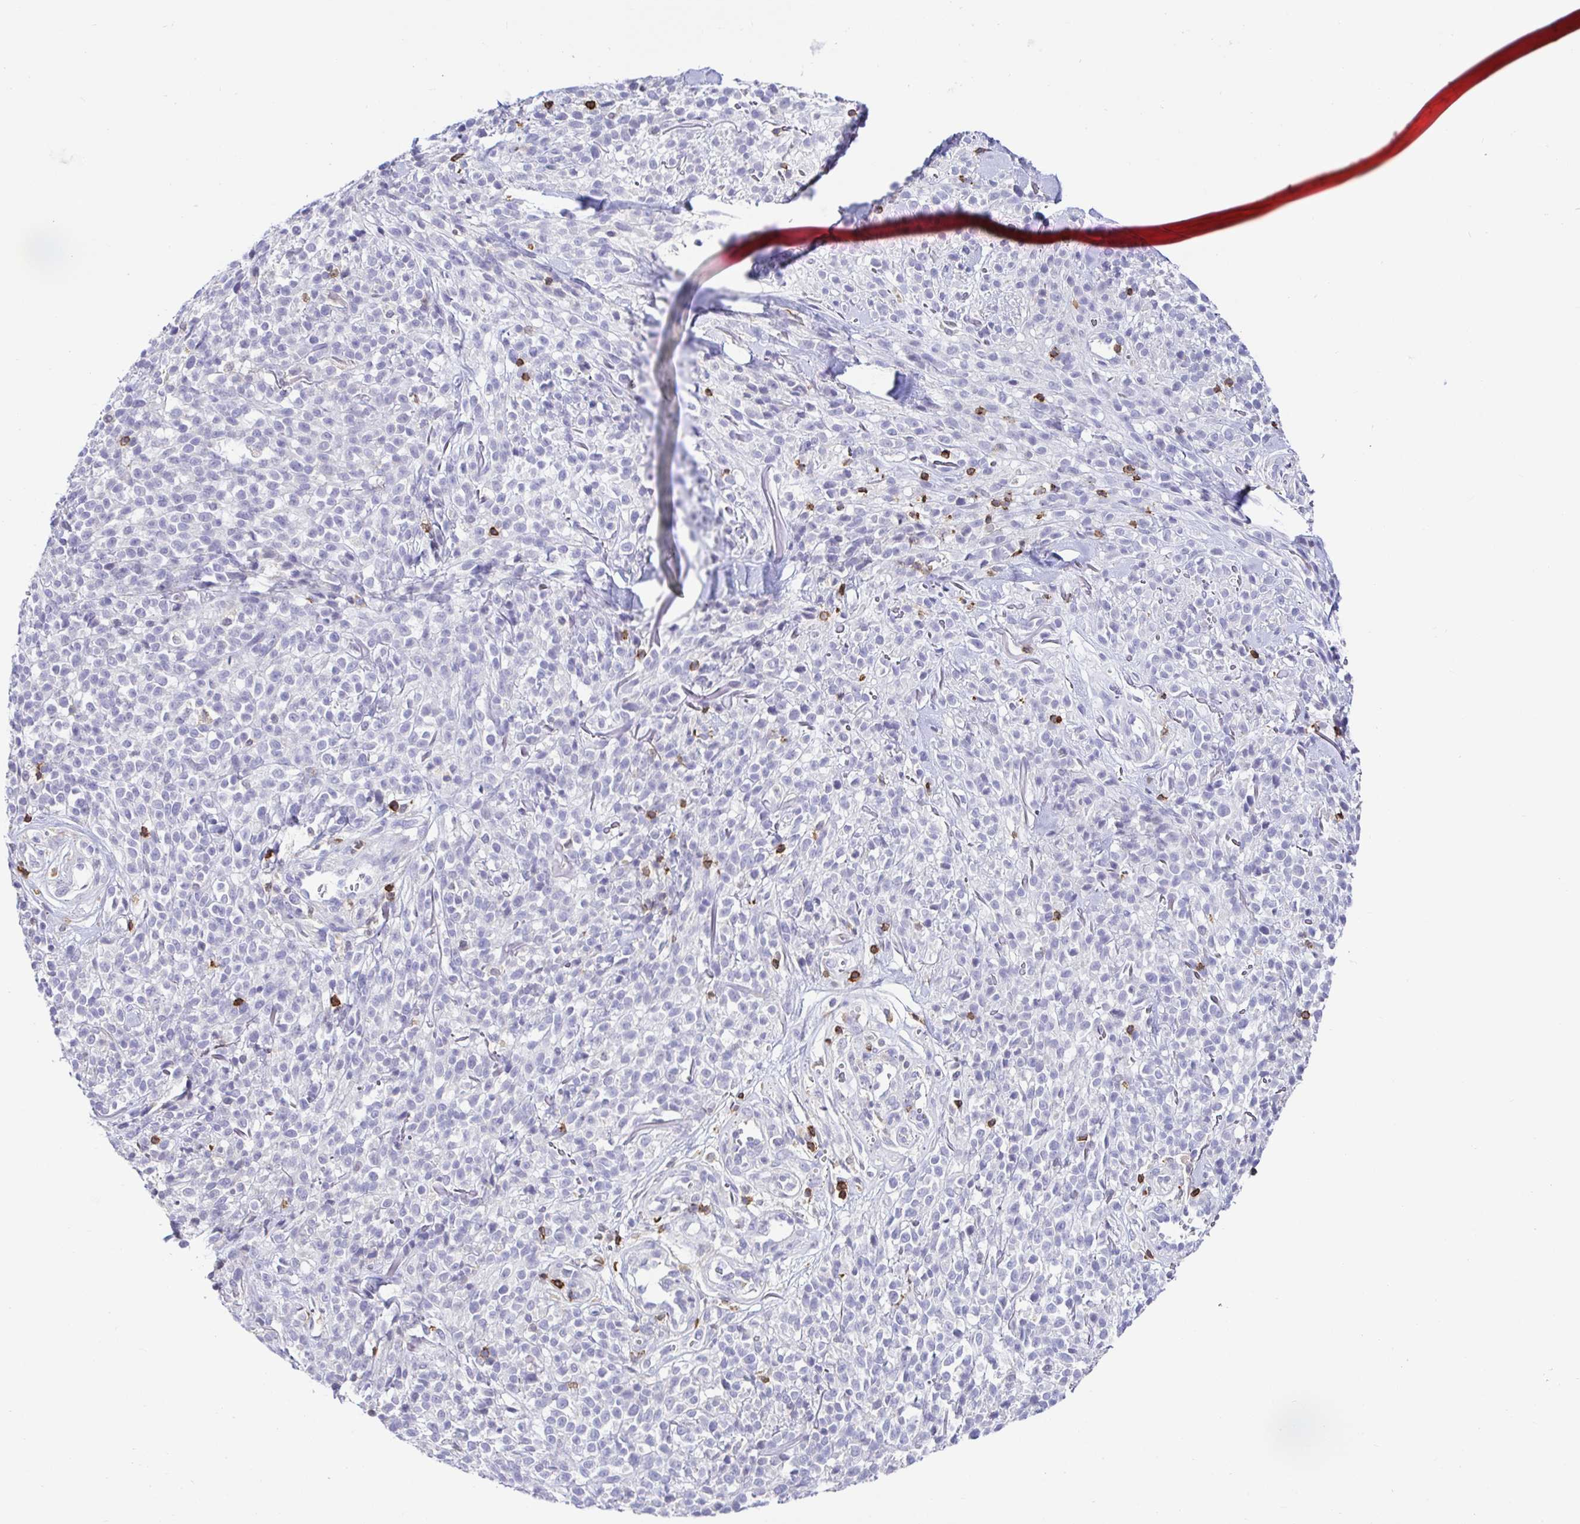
{"staining": {"intensity": "negative", "quantity": "none", "location": "none"}, "tissue": "melanoma", "cell_type": "Tumor cells", "image_type": "cancer", "snomed": [{"axis": "morphology", "description": "Malignant melanoma, NOS"}, {"axis": "topography", "description": "Skin"}, {"axis": "topography", "description": "Skin of trunk"}], "caption": "Melanoma was stained to show a protein in brown. There is no significant positivity in tumor cells. Brightfield microscopy of immunohistochemistry stained with DAB (3,3'-diaminobenzidine) (brown) and hematoxylin (blue), captured at high magnification.", "gene": "SKAP1", "patient": {"sex": "male", "age": 74}}